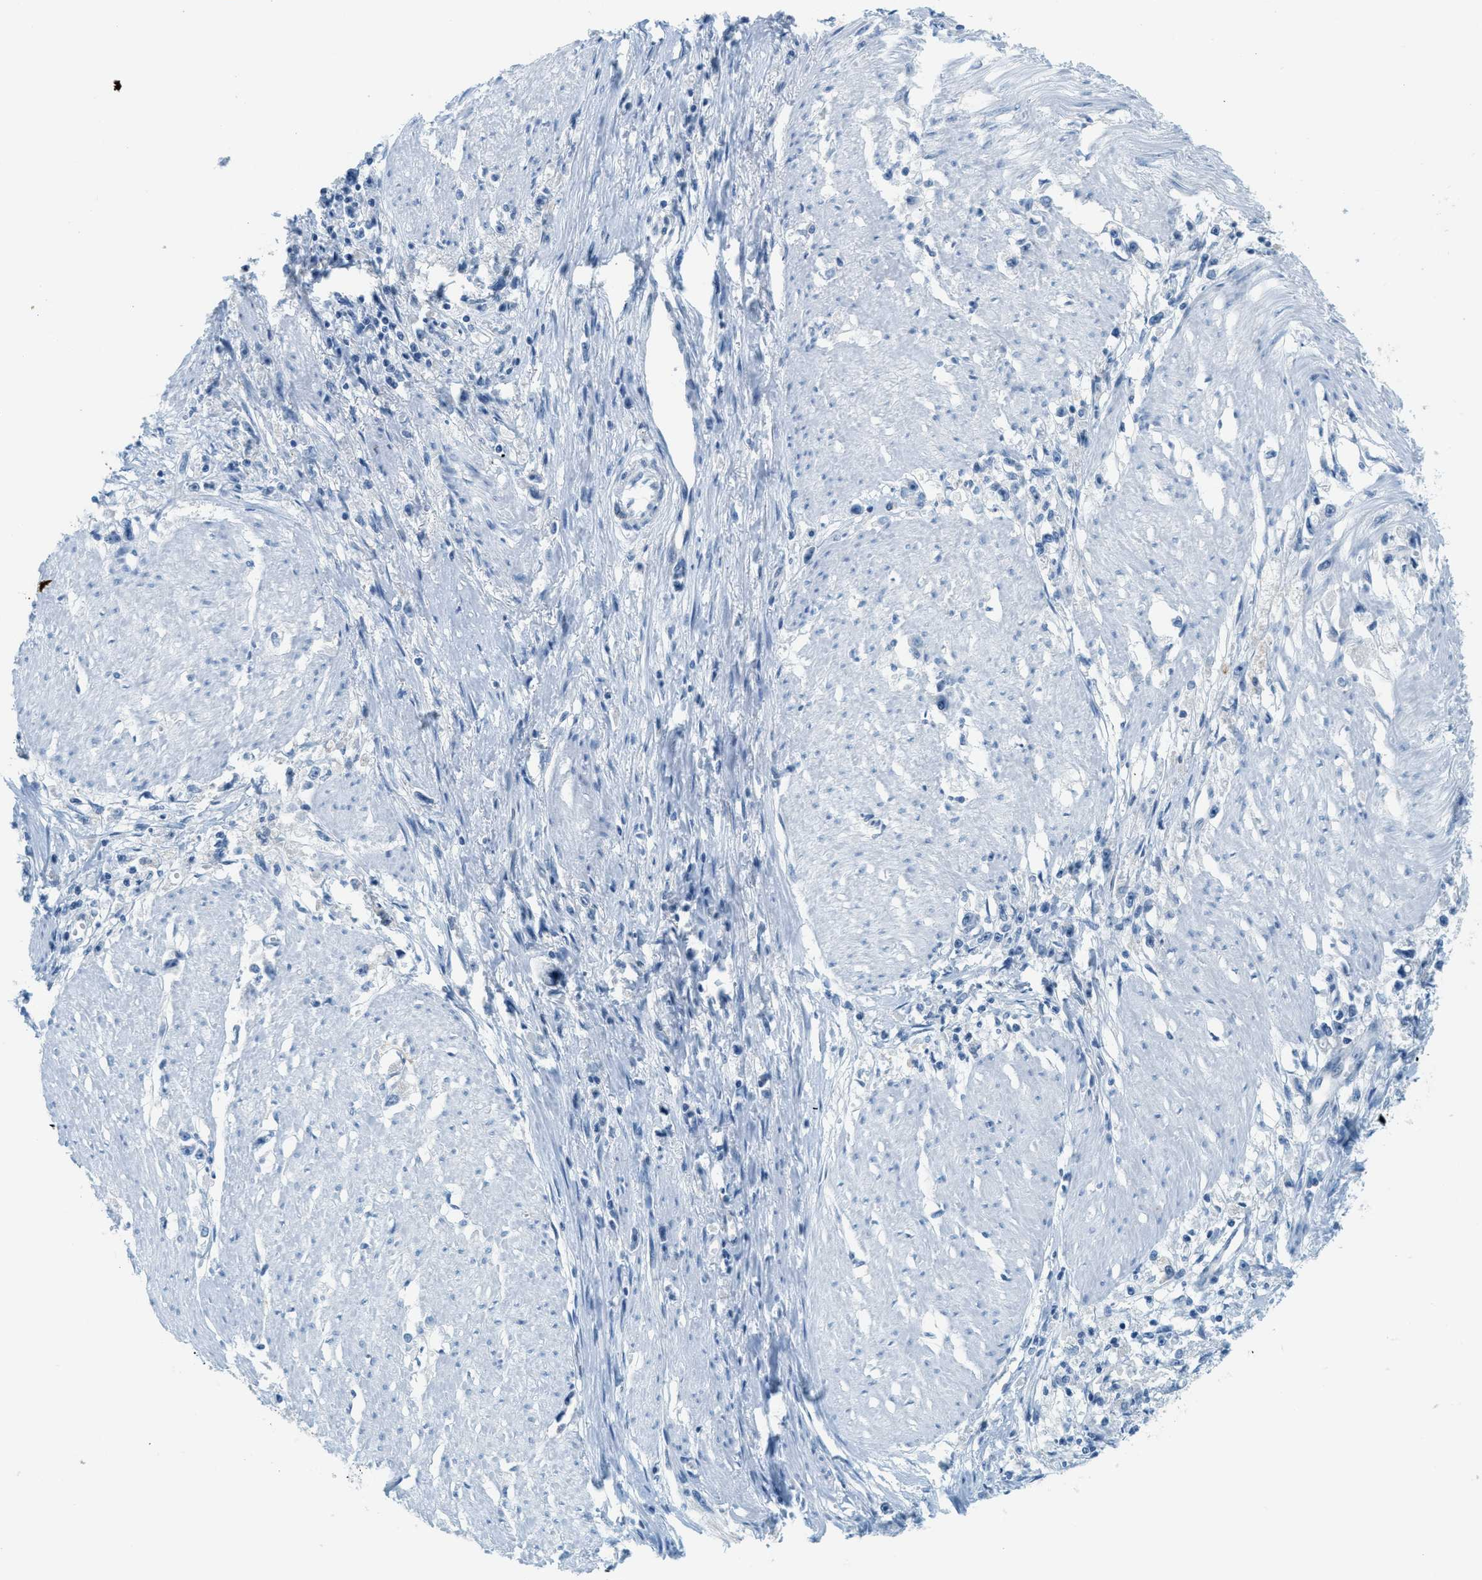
{"staining": {"intensity": "negative", "quantity": "none", "location": "none"}, "tissue": "stomach cancer", "cell_type": "Tumor cells", "image_type": "cancer", "snomed": [{"axis": "morphology", "description": "Adenocarcinoma, NOS"}, {"axis": "topography", "description": "Stomach"}], "caption": "The immunohistochemistry photomicrograph has no significant staining in tumor cells of stomach cancer (adenocarcinoma) tissue.", "gene": "CYP4X1", "patient": {"sex": "female", "age": 59}}